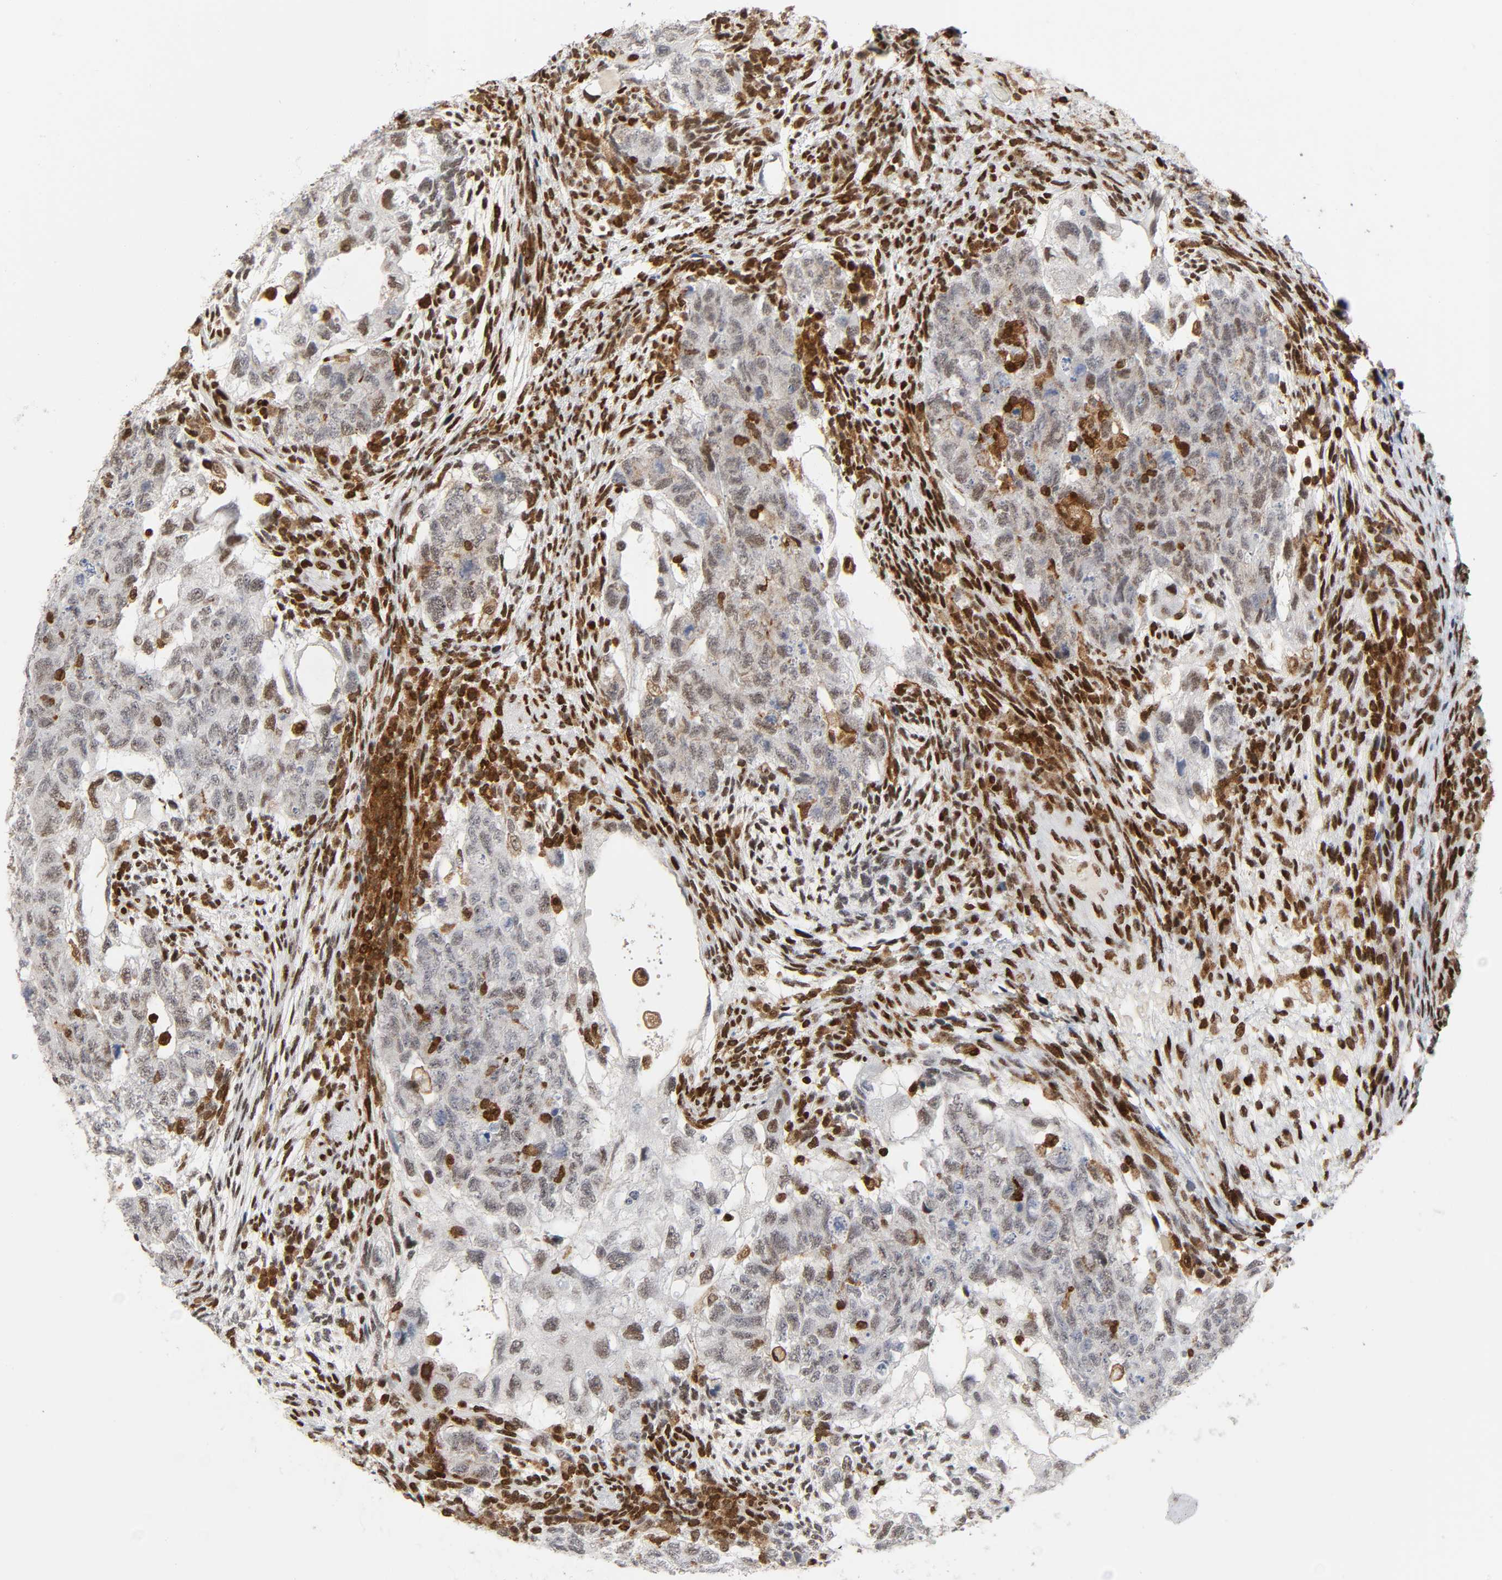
{"staining": {"intensity": "moderate", "quantity": "25%-75%", "location": "nuclear"}, "tissue": "testis cancer", "cell_type": "Tumor cells", "image_type": "cancer", "snomed": [{"axis": "morphology", "description": "Normal tissue, NOS"}, {"axis": "morphology", "description": "Carcinoma, Embryonal, NOS"}, {"axis": "topography", "description": "Testis"}], "caption": "Immunohistochemical staining of testis cancer exhibits medium levels of moderate nuclear staining in about 25%-75% of tumor cells.", "gene": "WAS", "patient": {"sex": "male", "age": 36}}